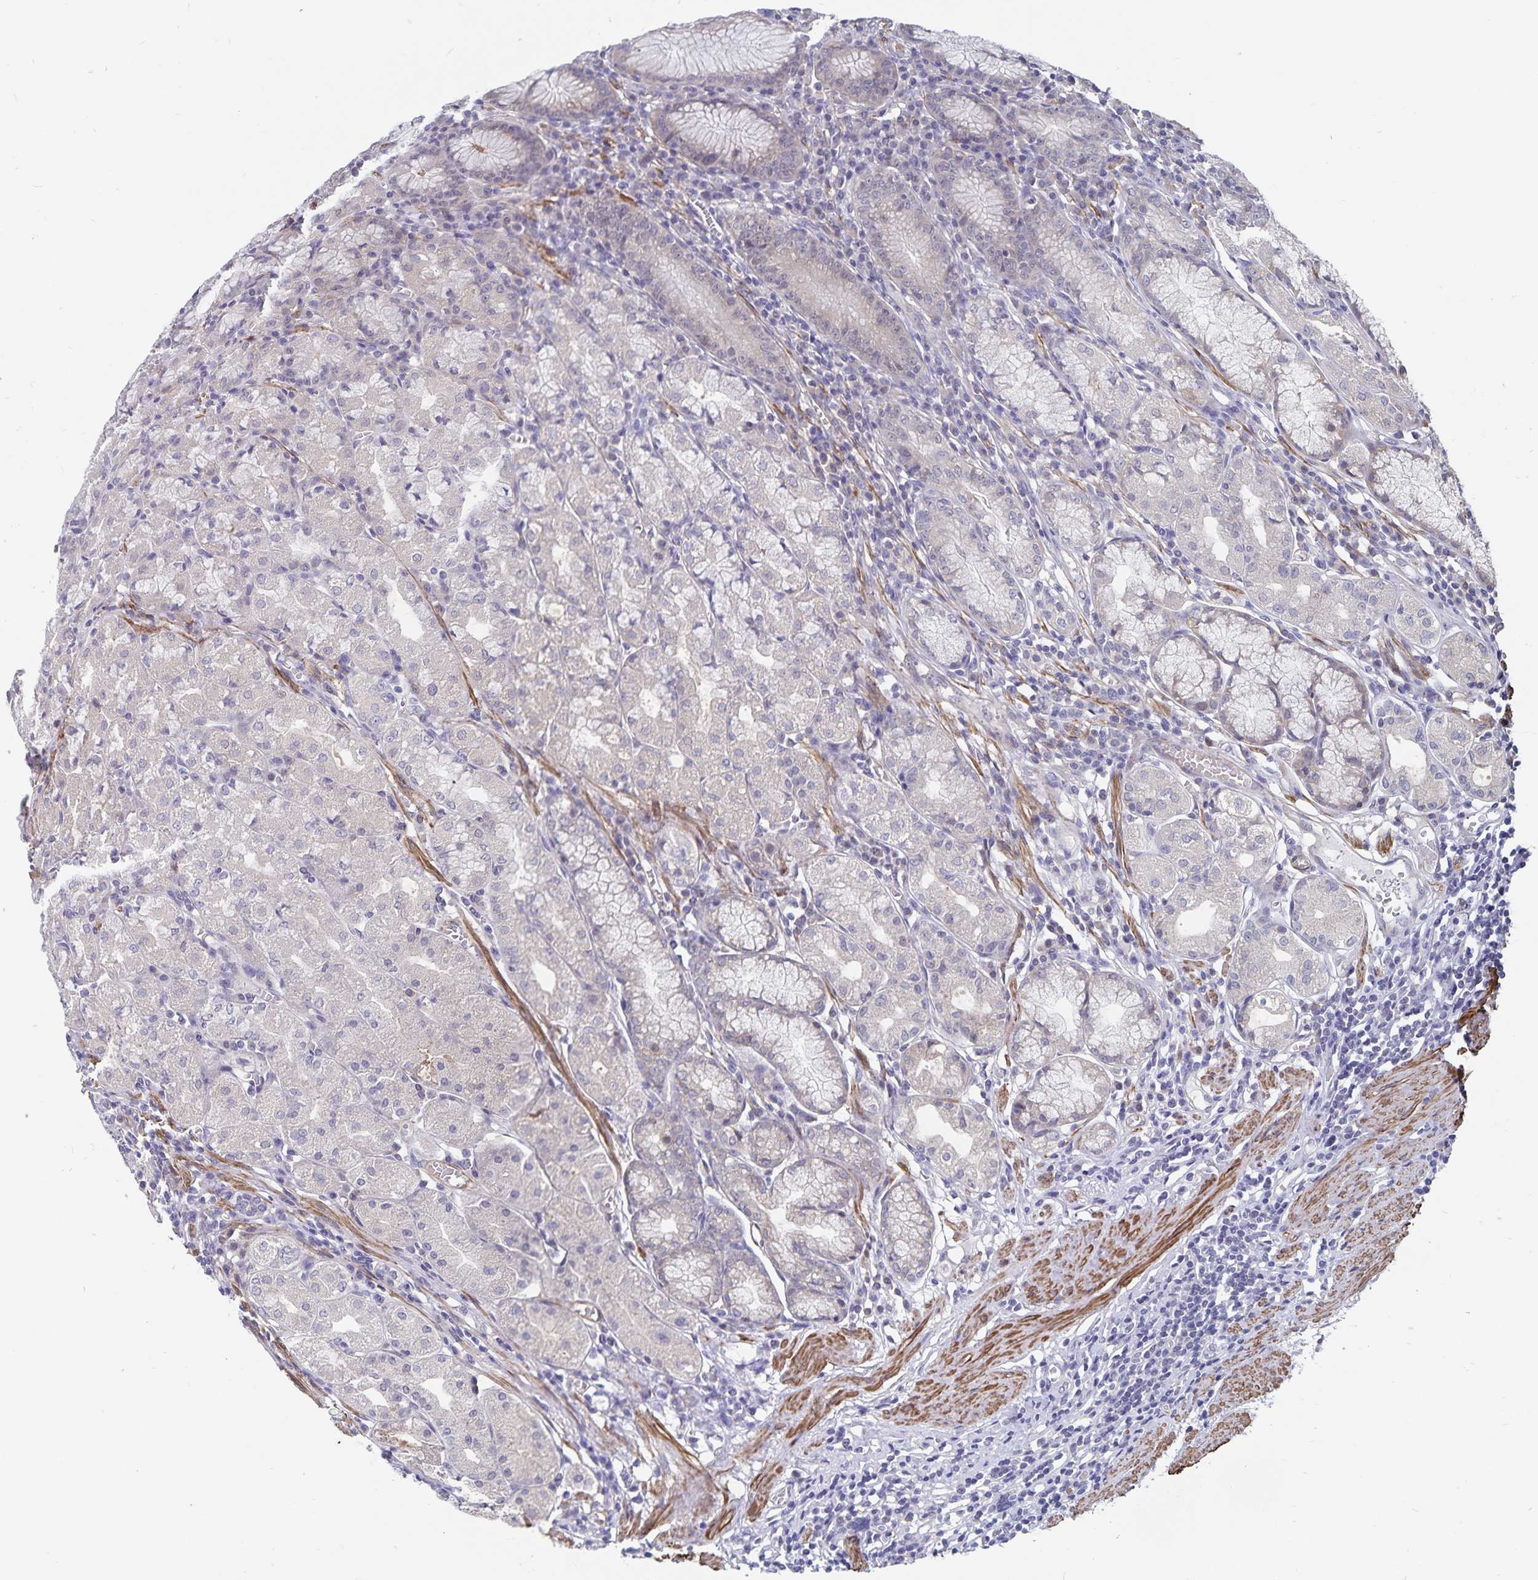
{"staining": {"intensity": "negative", "quantity": "none", "location": "none"}, "tissue": "stomach", "cell_type": "Glandular cells", "image_type": "normal", "snomed": [{"axis": "morphology", "description": "Normal tissue, NOS"}, {"axis": "topography", "description": "Stomach"}], "caption": "Human stomach stained for a protein using immunohistochemistry (IHC) demonstrates no positivity in glandular cells.", "gene": "BAG6", "patient": {"sex": "male", "age": 55}}